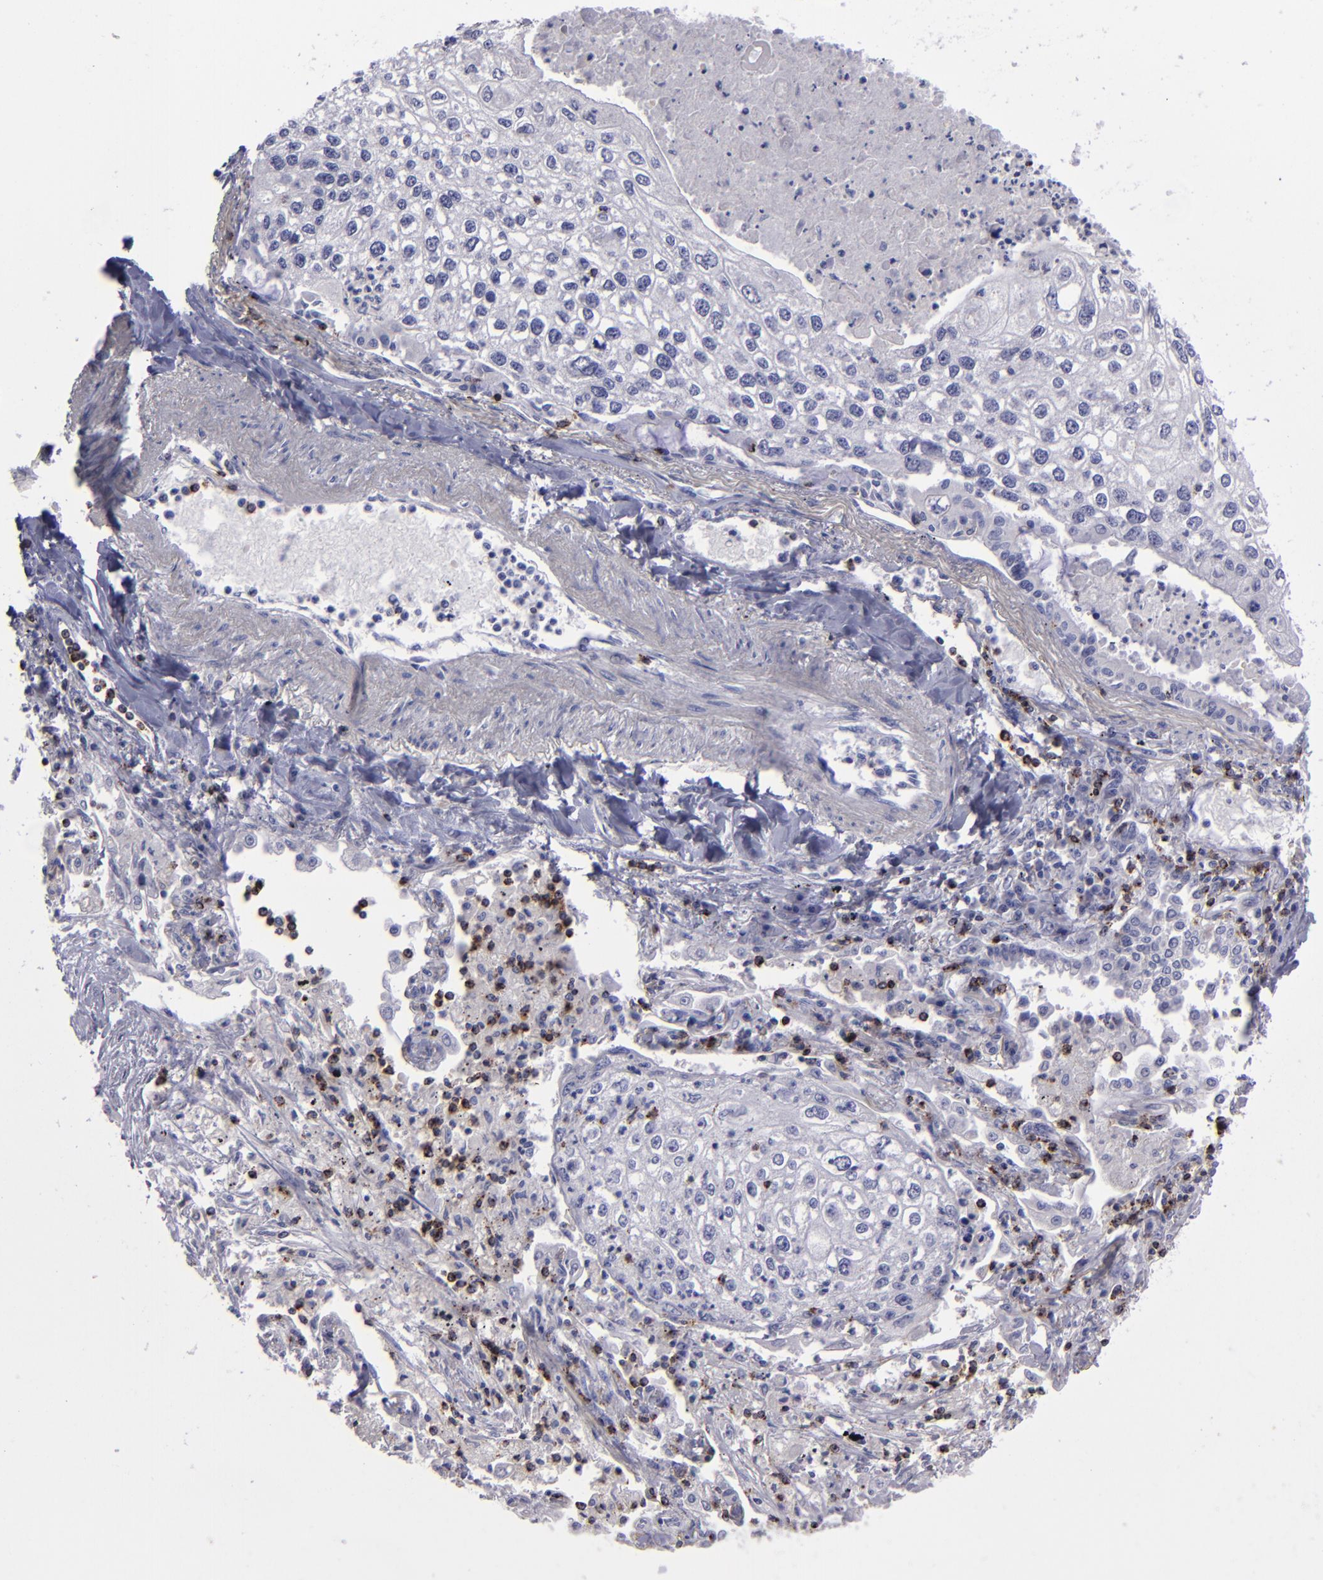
{"staining": {"intensity": "negative", "quantity": "none", "location": "none"}, "tissue": "lung cancer", "cell_type": "Tumor cells", "image_type": "cancer", "snomed": [{"axis": "morphology", "description": "Squamous cell carcinoma, NOS"}, {"axis": "topography", "description": "Lung"}], "caption": "IHC image of neoplastic tissue: human lung squamous cell carcinoma stained with DAB (3,3'-diaminobenzidine) demonstrates no significant protein positivity in tumor cells.", "gene": "CD2", "patient": {"sex": "male", "age": 75}}